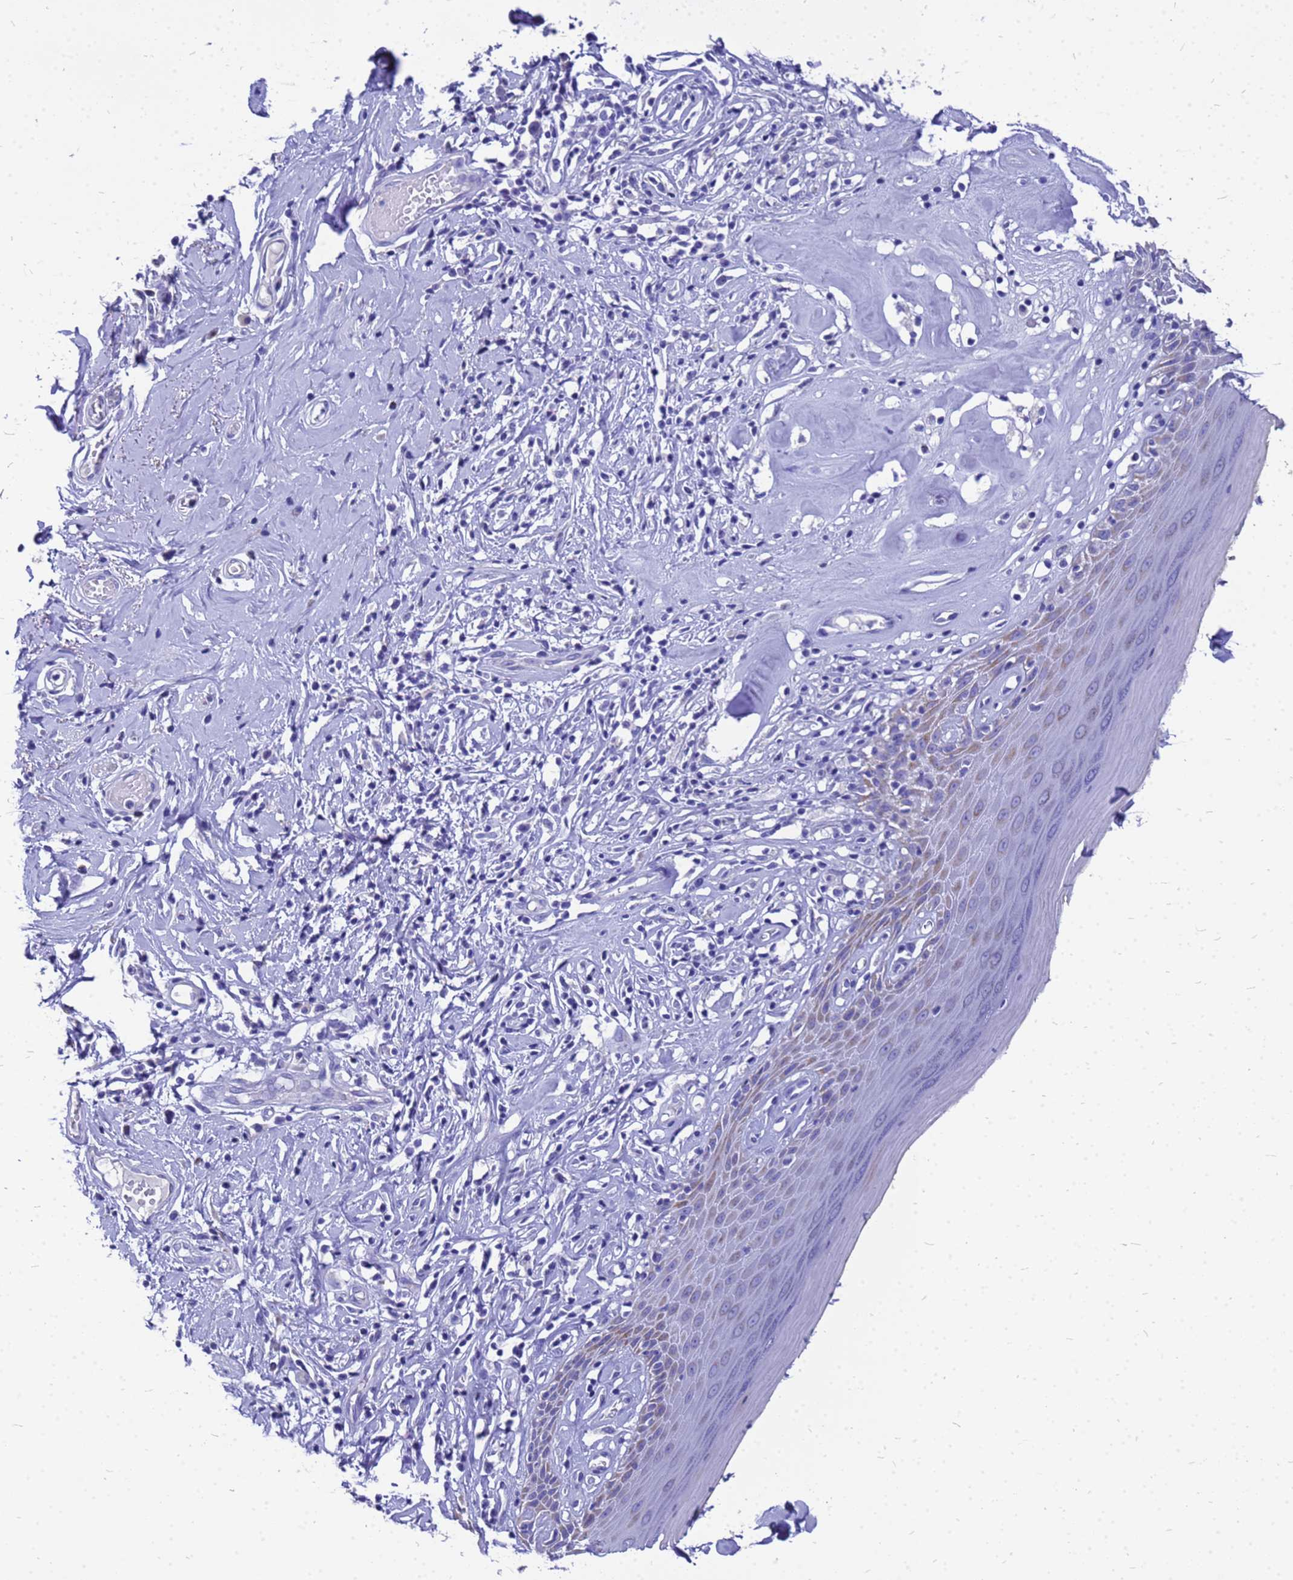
{"staining": {"intensity": "weak", "quantity": "<25%", "location": "cytoplasmic/membranous"}, "tissue": "skin", "cell_type": "Epidermal cells", "image_type": "normal", "snomed": [{"axis": "morphology", "description": "Normal tissue, NOS"}, {"axis": "morphology", "description": "Inflammation, NOS"}, {"axis": "topography", "description": "Vulva"}], "caption": "The histopathology image demonstrates no significant expression in epidermal cells of skin. (DAB (3,3'-diaminobenzidine) IHC with hematoxylin counter stain).", "gene": "OR52E2", "patient": {"sex": "female", "age": 84}}